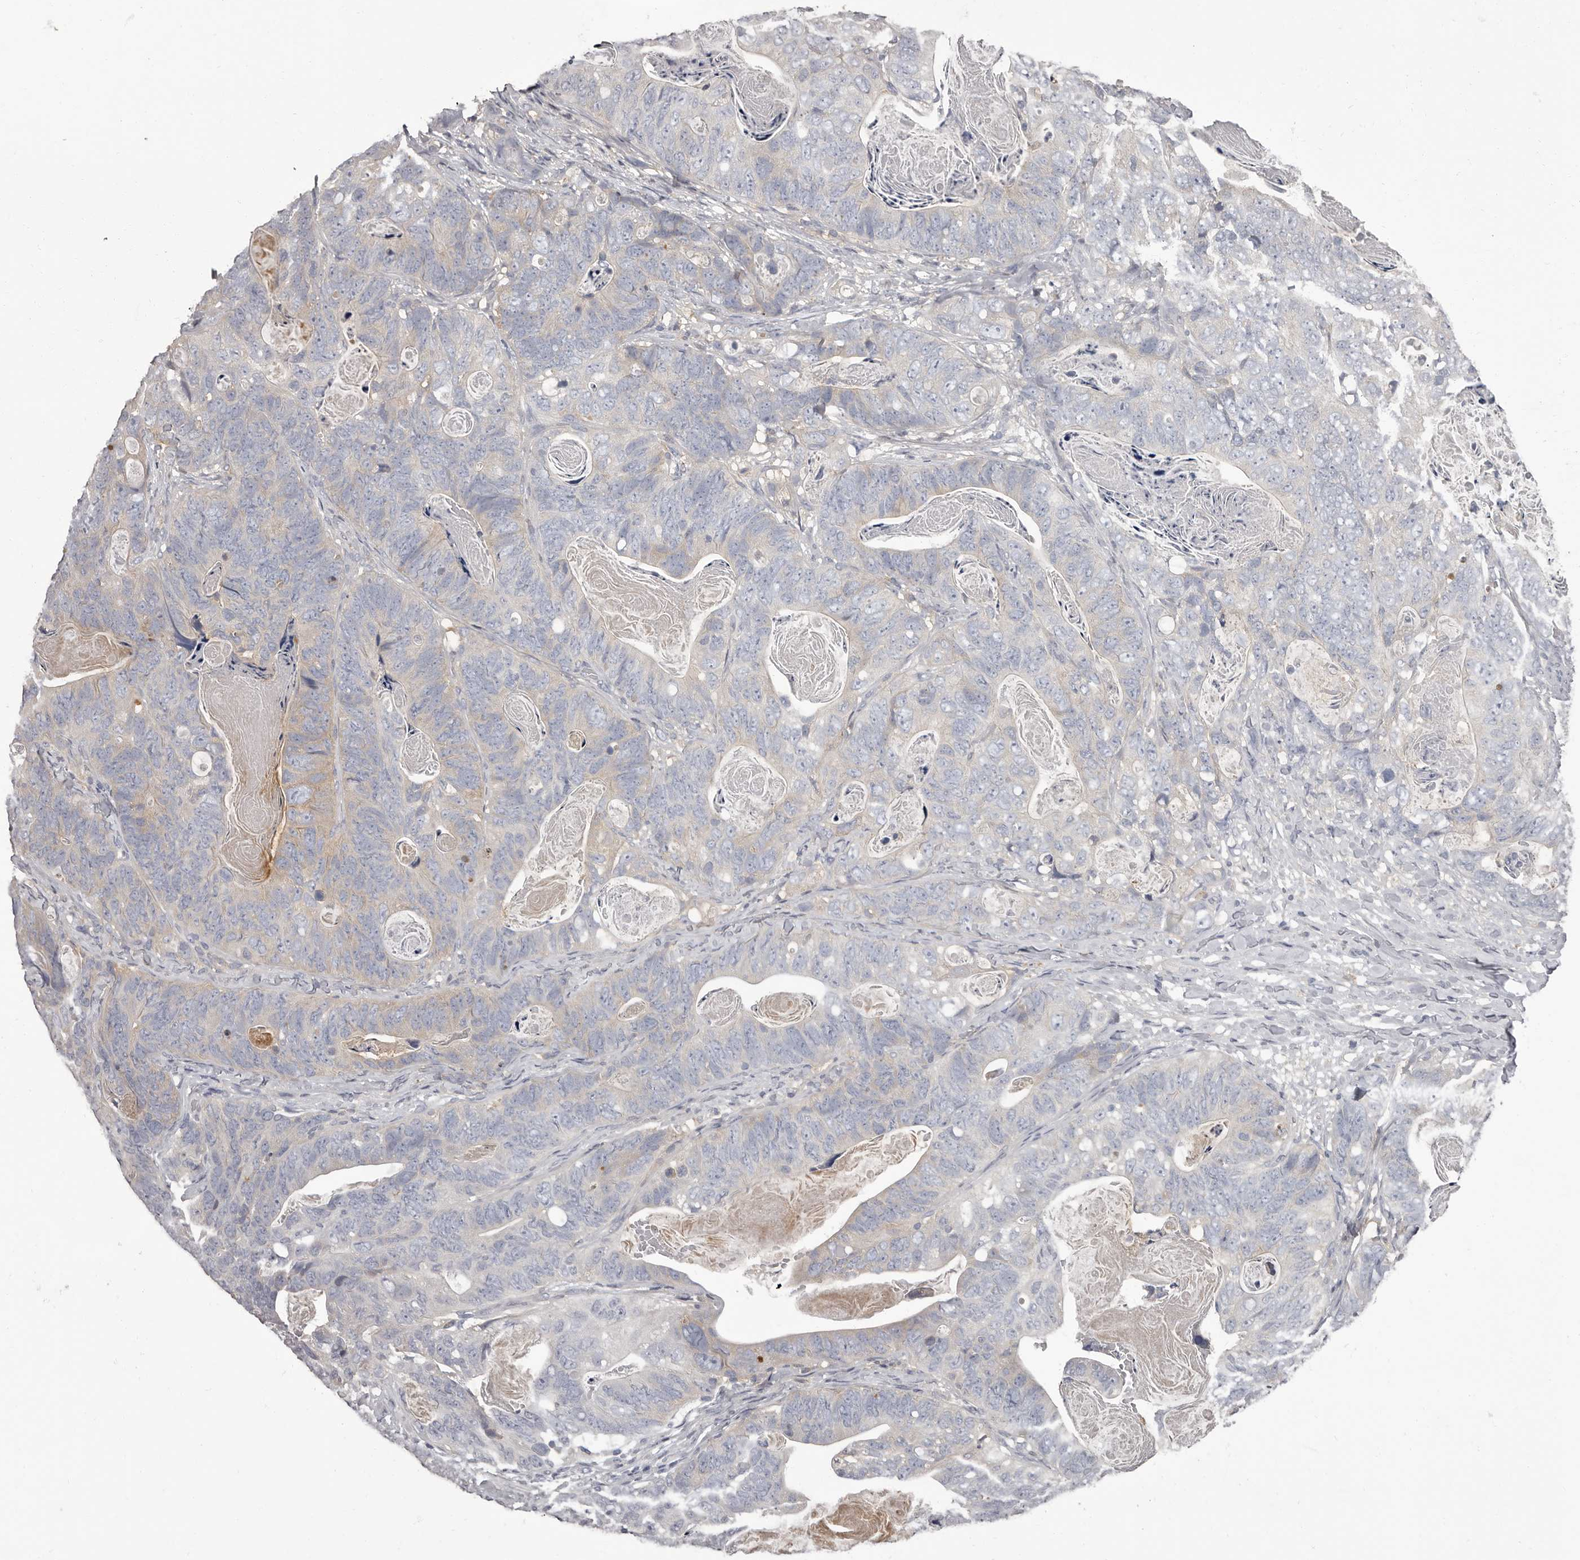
{"staining": {"intensity": "negative", "quantity": "none", "location": "none"}, "tissue": "stomach cancer", "cell_type": "Tumor cells", "image_type": "cancer", "snomed": [{"axis": "morphology", "description": "Normal tissue, NOS"}, {"axis": "morphology", "description": "Adenocarcinoma, NOS"}, {"axis": "topography", "description": "Stomach"}], "caption": "The photomicrograph exhibits no significant staining in tumor cells of adenocarcinoma (stomach).", "gene": "APEH", "patient": {"sex": "female", "age": 89}}